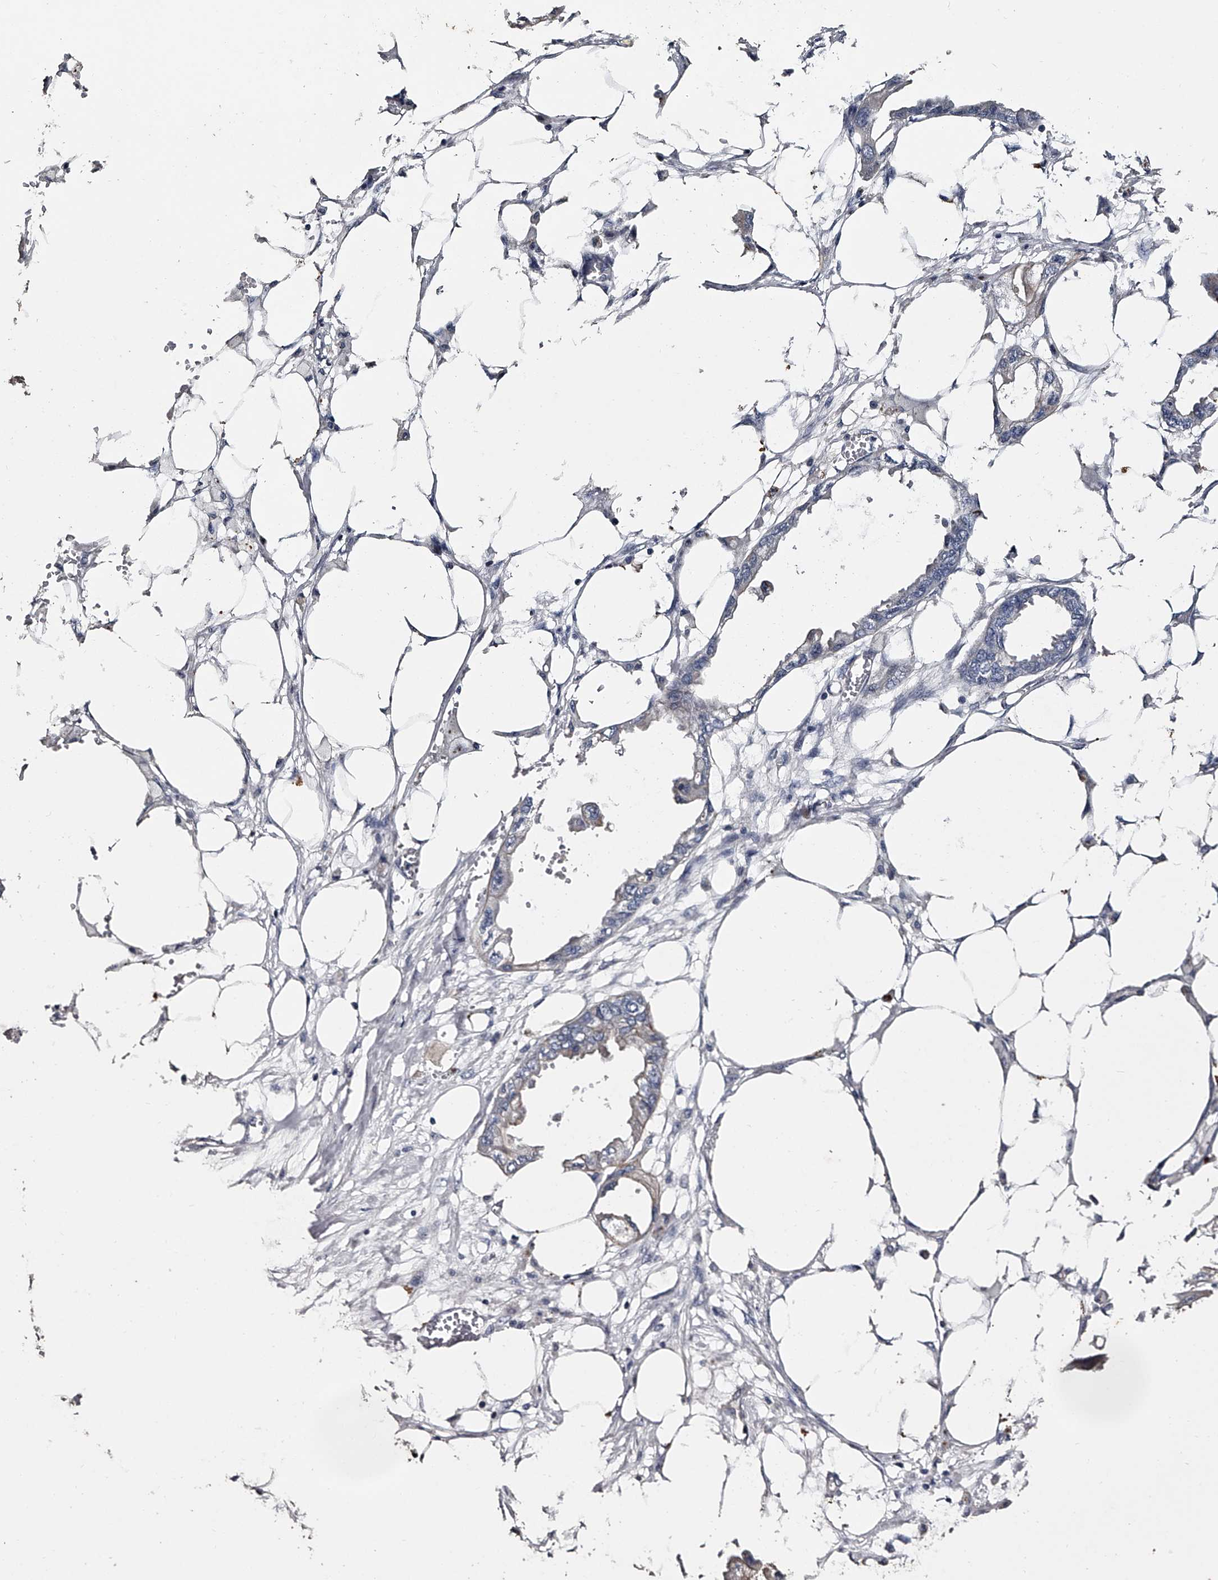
{"staining": {"intensity": "negative", "quantity": "none", "location": "none"}, "tissue": "endometrial cancer", "cell_type": "Tumor cells", "image_type": "cancer", "snomed": [{"axis": "morphology", "description": "Adenocarcinoma, NOS"}, {"axis": "morphology", "description": "Adenocarcinoma, metastatic, NOS"}, {"axis": "topography", "description": "Adipose tissue"}, {"axis": "topography", "description": "Endometrium"}], "caption": "This image is of endometrial adenocarcinoma stained with immunohistochemistry (IHC) to label a protein in brown with the nuclei are counter-stained blue. There is no positivity in tumor cells. (Stains: DAB (3,3'-diaminobenzidine) IHC with hematoxylin counter stain, Microscopy: brightfield microscopy at high magnification).", "gene": "MDN1", "patient": {"sex": "female", "age": 67}}